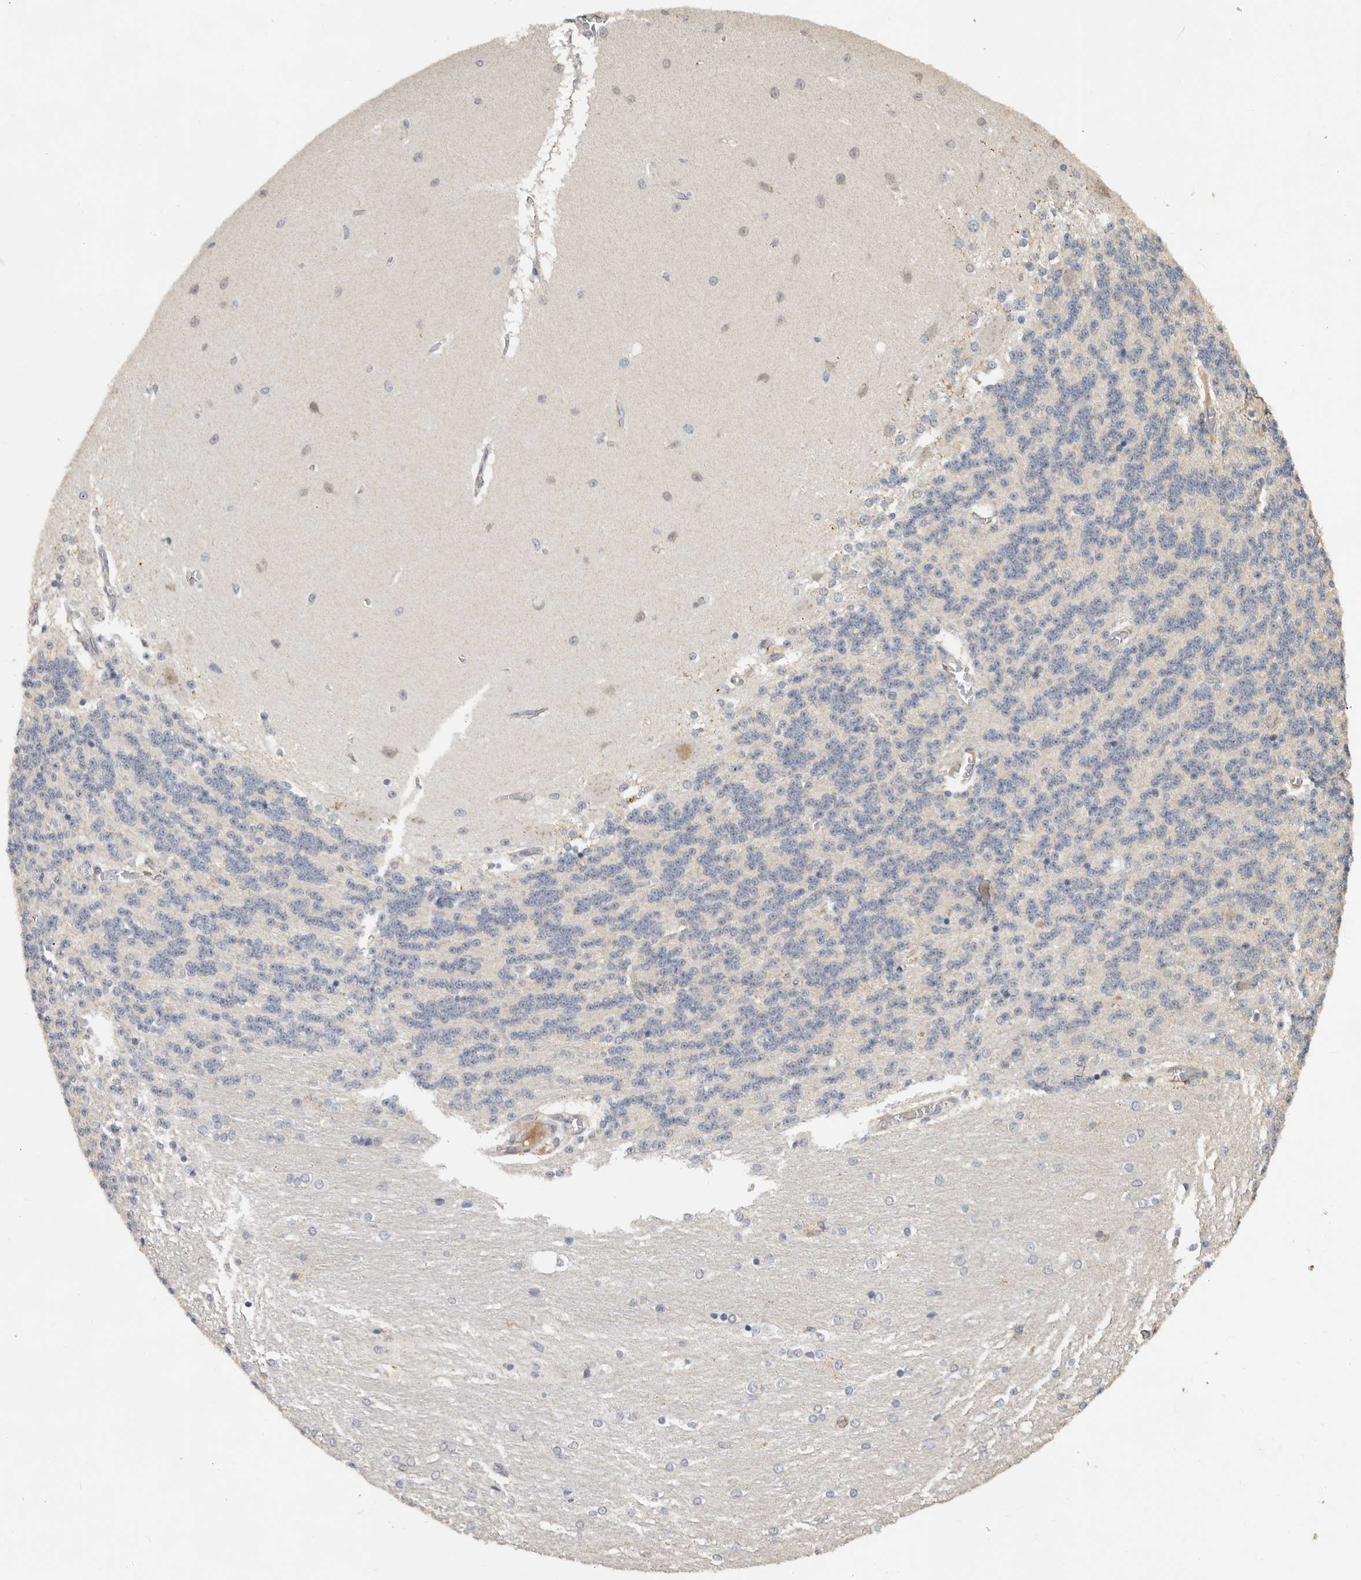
{"staining": {"intensity": "negative", "quantity": "none", "location": "none"}, "tissue": "cerebellum", "cell_type": "Cells in granular layer", "image_type": "normal", "snomed": [{"axis": "morphology", "description": "Normal tissue, NOS"}, {"axis": "topography", "description": "Cerebellum"}], "caption": "Micrograph shows no protein expression in cells in granular layer of normal cerebellum.", "gene": "HENMT1", "patient": {"sex": "female", "age": 54}}